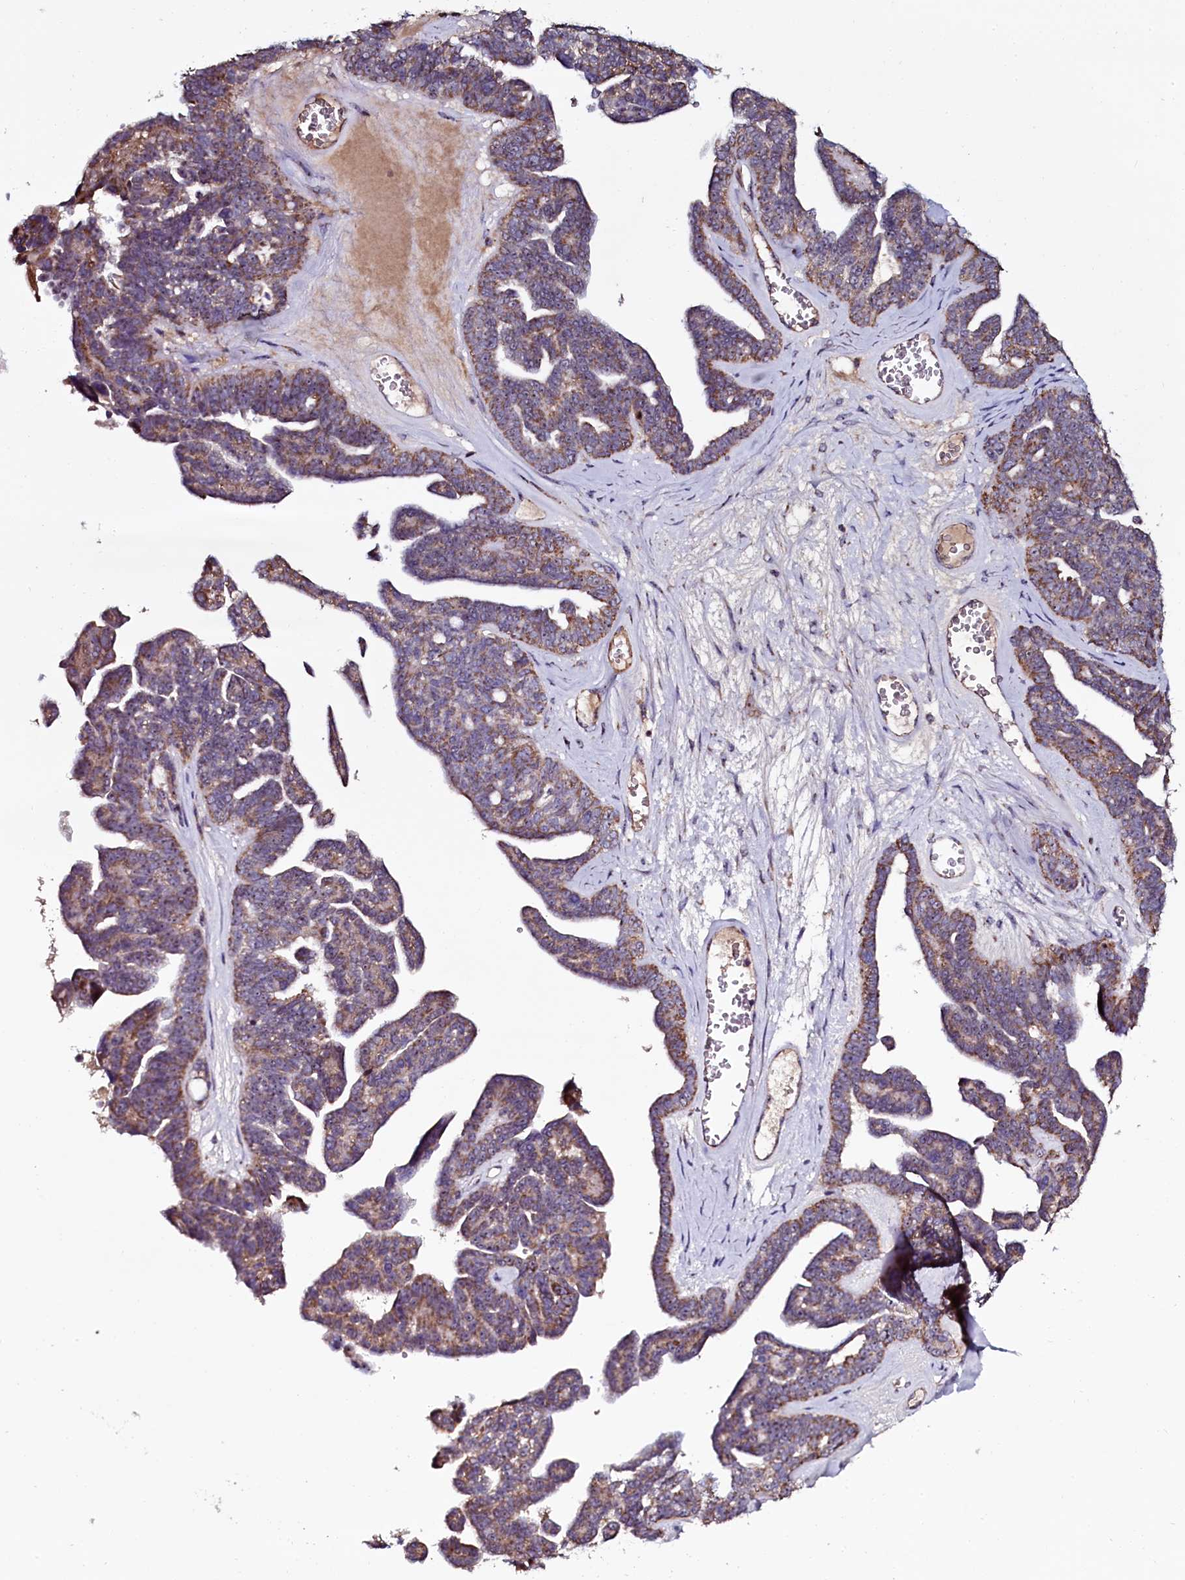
{"staining": {"intensity": "moderate", "quantity": ">75%", "location": "cytoplasmic/membranous"}, "tissue": "ovarian cancer", "cell_type": "Tumor cells", "image_type": "cancer", "snomed": [{"axis": "morphology", "description": "Cystadenocarcinoma, serous, NOS"}, {"axis": "topography", "description": "Ovary"}], "caption": "Immunohistochemical staining of human ovarian cancer (serous cystadenocarcinoma) shows medium levels of moderate cytoplasmic/membranous positivity in approximately >75% of tumor cells. The staining is performed using DAB brown chromogen to label protein expression. The nuclei are counter-stained blue using hematoxylin.", "gene": "NAA80", "patient": {"sex": "female", "age": 79}}